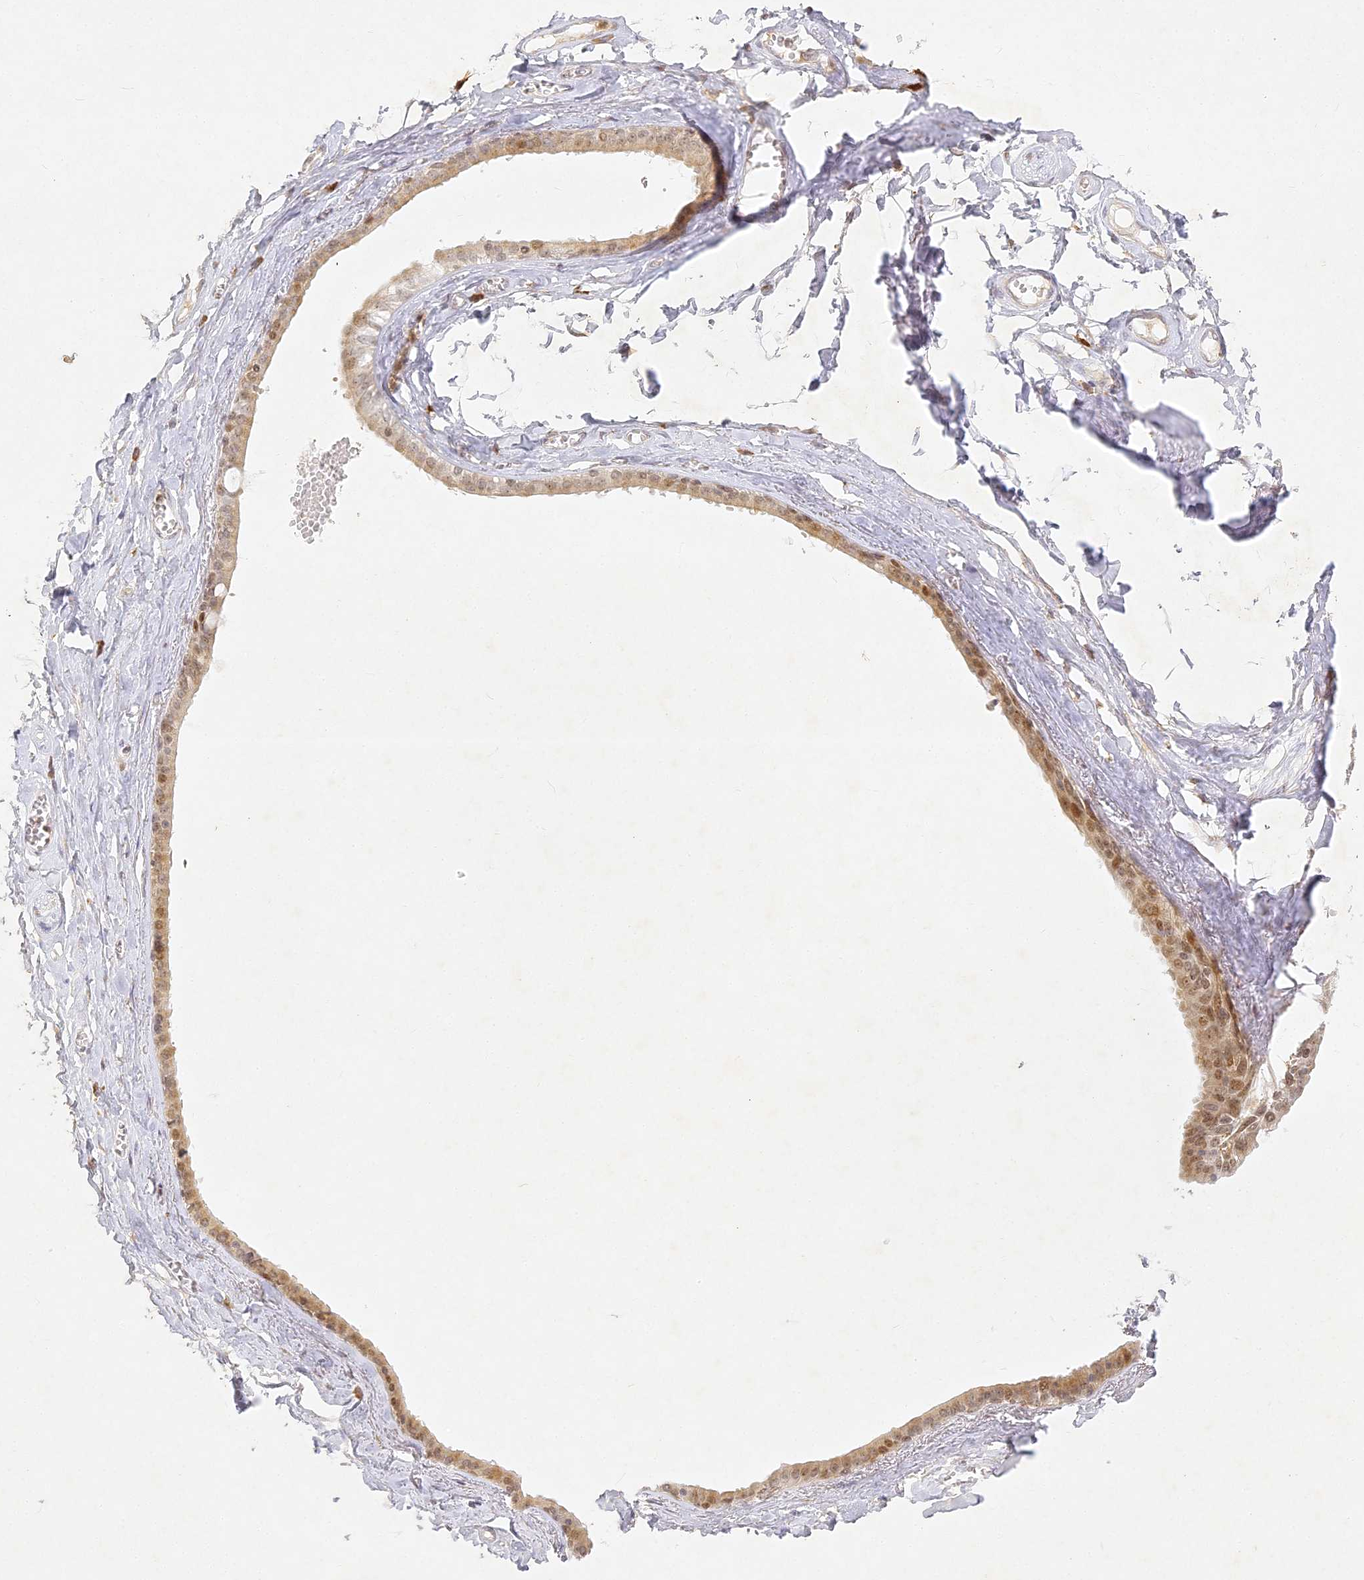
{"staining": {"intensity": "negative", "quantity": "none", "location": "none"}, "tissue": "adipose tissue", "cell_type": "Adipocytes", "image_type": "normal", "snomed": [{"axis": "morphology", "description": "Normal tissue, NOS"}, {"axis": "morphology", "description": "Inflammation, NOS"}, {"axis": "topography", "description": "Salivary gland"}, {"axis": "topography", "description": "Peripheral nerve tissue"}], "caption": "Adipocytes show no significant protein expression in unremarkable adipose tissue. (DAB (3,3'-diaminobenzidine) immunohistochemistry (IHC) with hematoxylin counter stain).", "gene": "SLC30A5", "patient": {"sex": "female", "age": 75}}